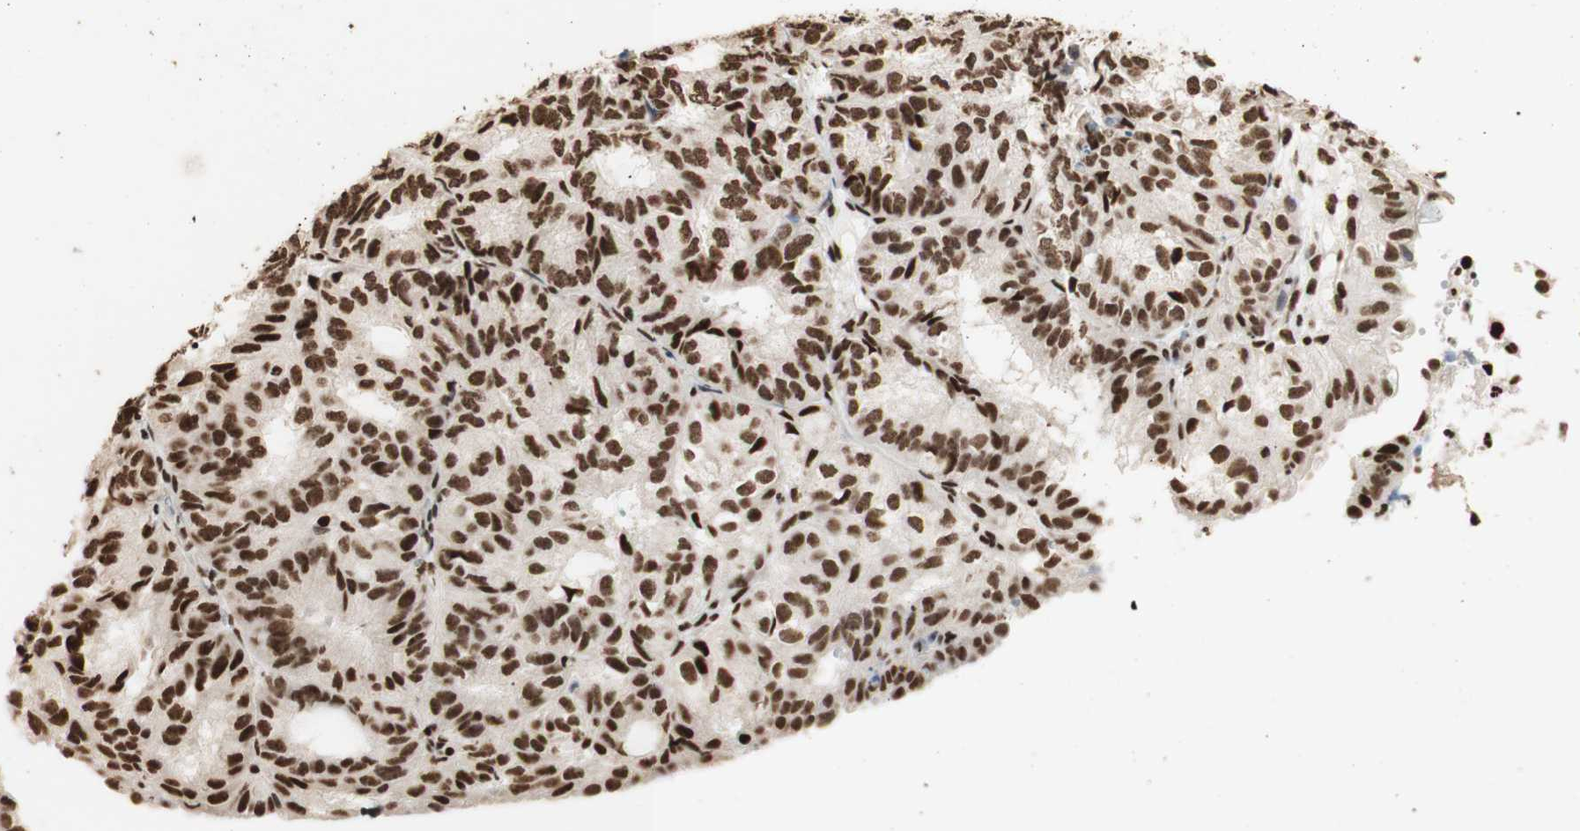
{"staining": {"intensity": "strong", "quantity": ">75%", "location": "nuclear"}, "tissue": "endometrial cancer", "cell_type": "Tumor cells", "image_type": "cancer", "snomed": [{"axis": "morphology", "description": "Adenocarcinoma, NOS"}, {"axis": "topography", "description": "Uterus"}], "caption": "Strong nuclear positivity for a protein is seen in about >75% of tumor cells of endometrial cancer (adenocarcinoma) using immunohistochemistry (IHC).", "gene": "HNRNPA2B1", "patient": {"sex": "female", "age": 60}}